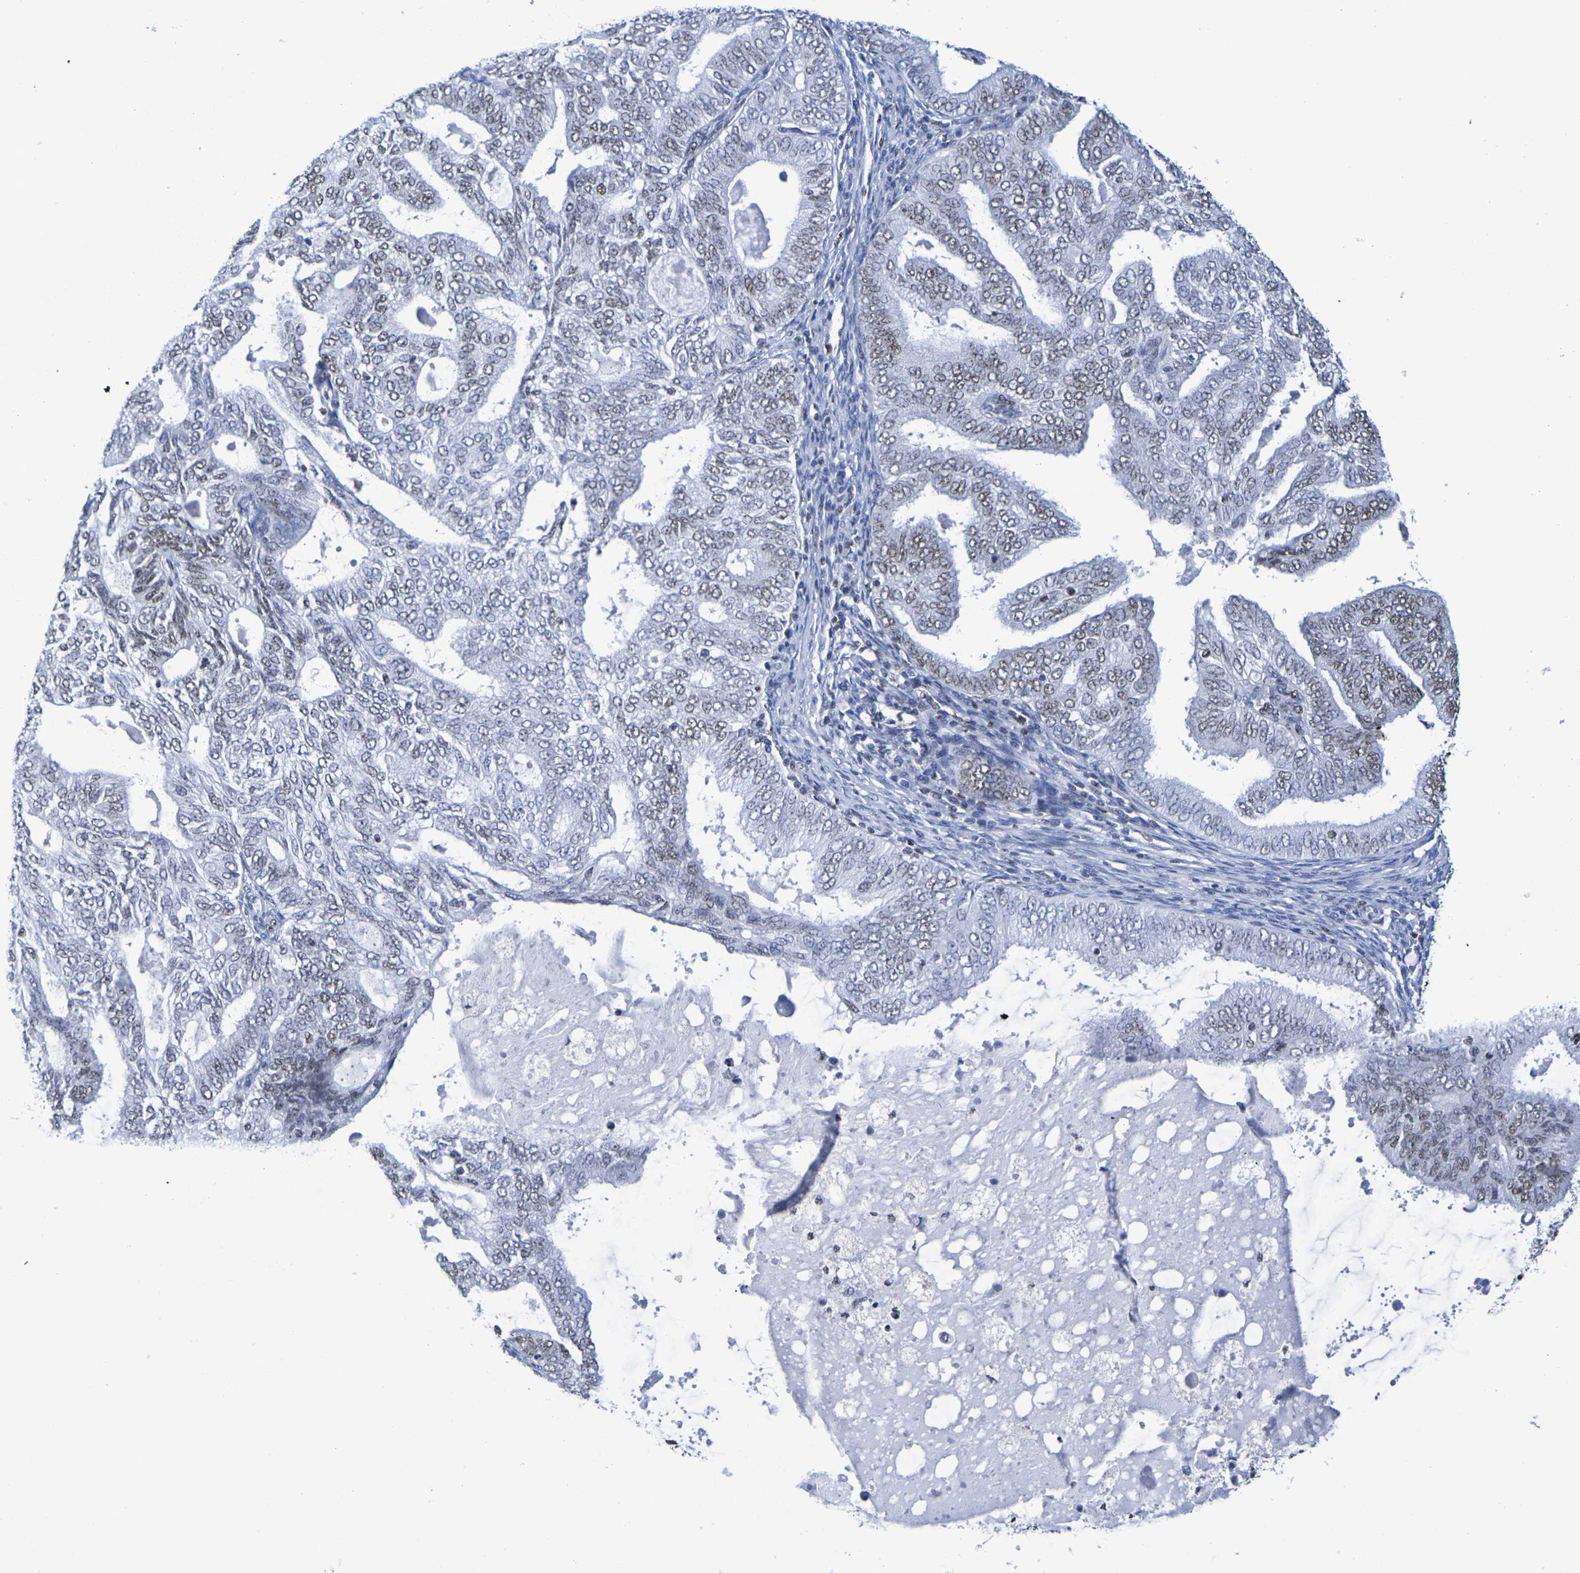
{"staining": {"intensity": "weak", "quantity": "25%-75%", "location": "nuclear"}, "tissue": "endometrial cancer", "cell_type": "Tumor cells", "image_type": "cancer", "snomed": [{"axis": "morphology", "description": "Adenocarcinoma, NOS"}, {"axis": "topography", "description": "Endometrium"}], "caption": "This is an image of IHC staining of endometrial cancer, which shows weak positivity in the nuclear of tumor cells.", "gene": "H1-5", "patient": {"sex": "female", "age": 58}}